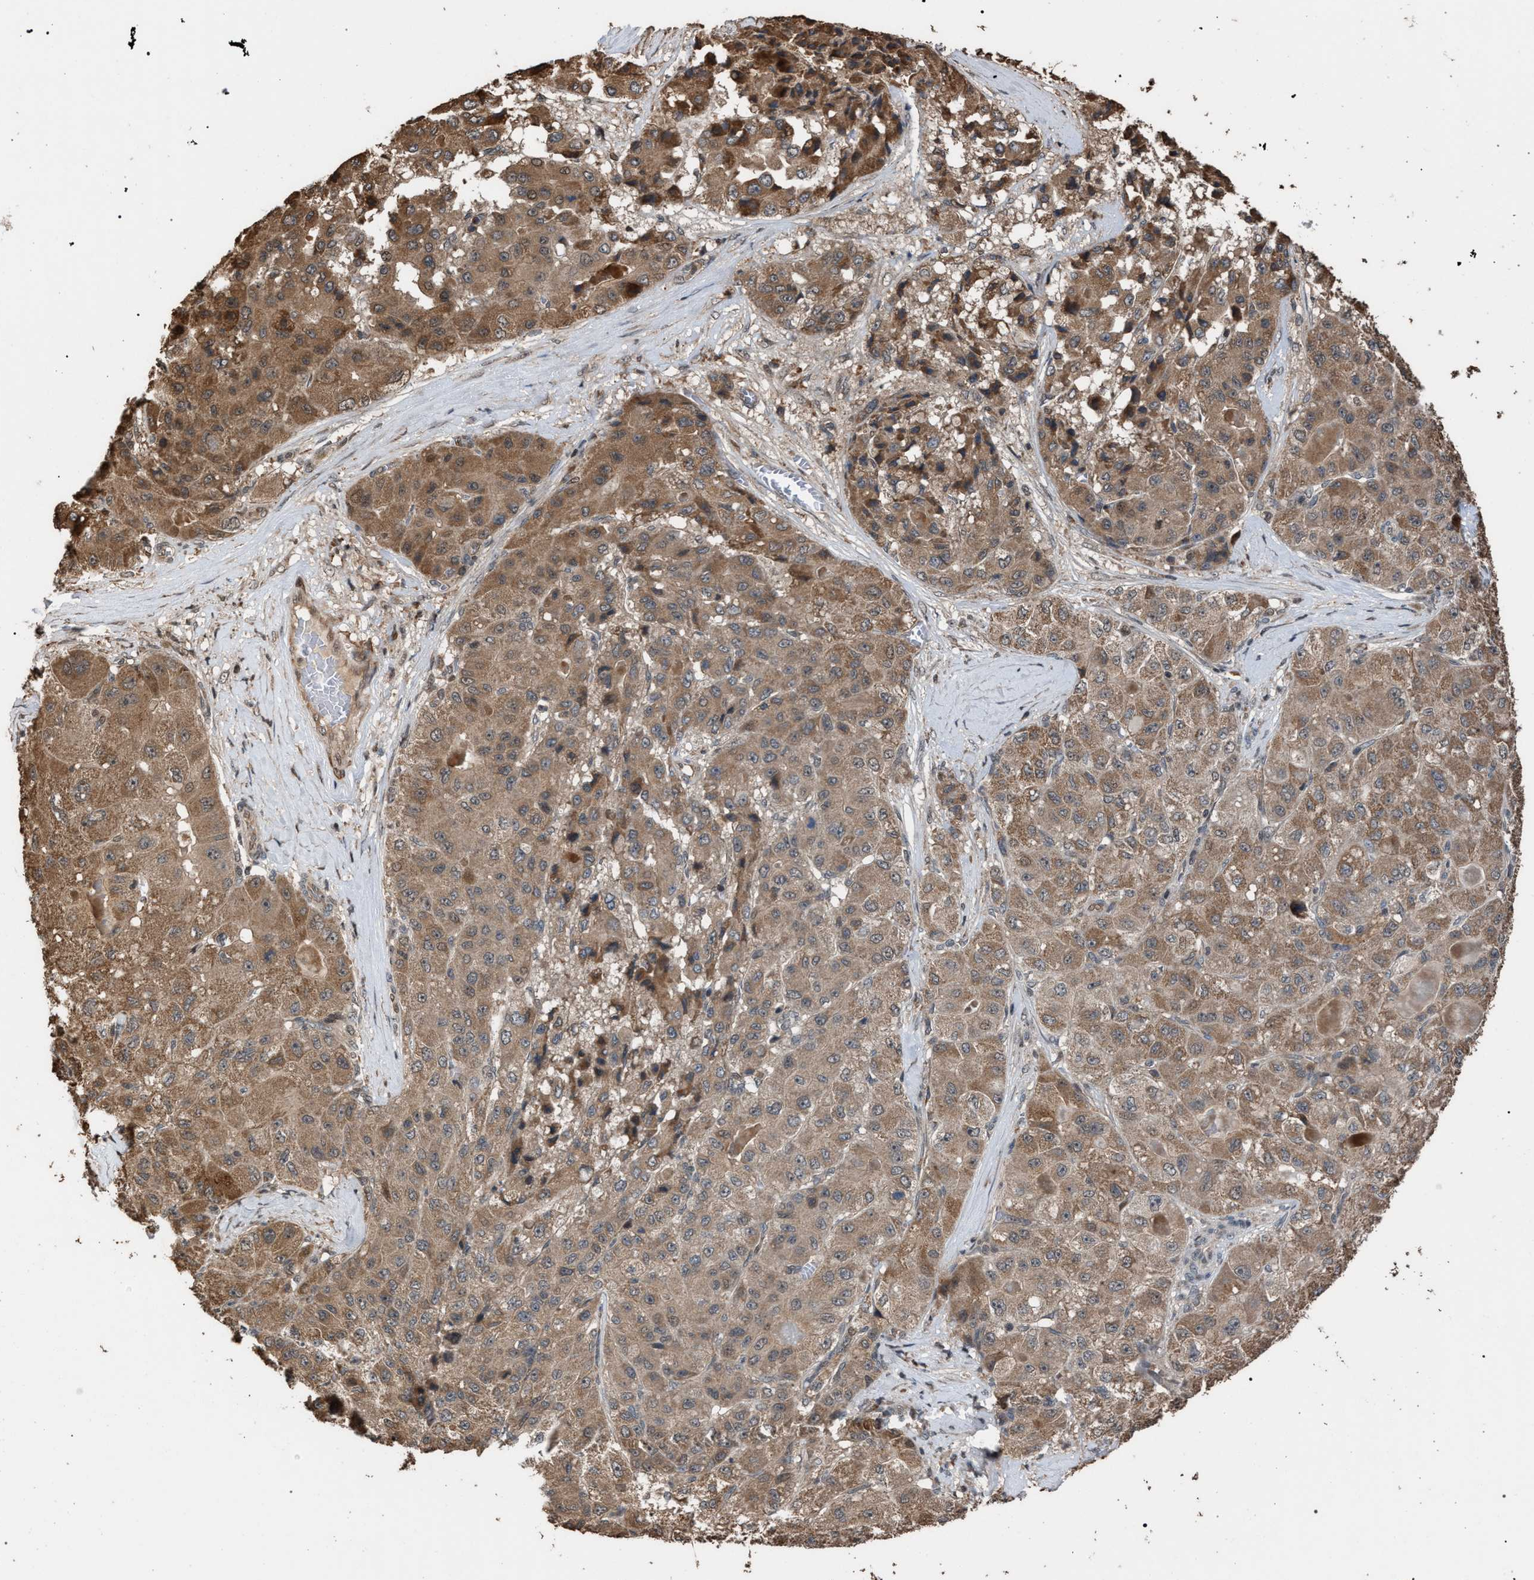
{"staining": {"intensity": "moderate", "quantity": ">75%", "location": "cytoplasmic/membranous"}, "tissue": "liver cancer", "cell_type": "Tumor cells", "image_type": "cancer", "snomed": [{"axis": "morphology", "description": "Carcinoma, Hepatocellular, NOS"}, {"axis": "topography", "description": "Liver"}], "caption": "Immunohistochemical staining of human liver cancer (hepatocellular carcinoma) demonstrates moderate cytoplasmic/membranous protein staining in approximately >75% of tumor cells.", "gene": "NAA35", "patient": {"sex": "male", "age": 80}}